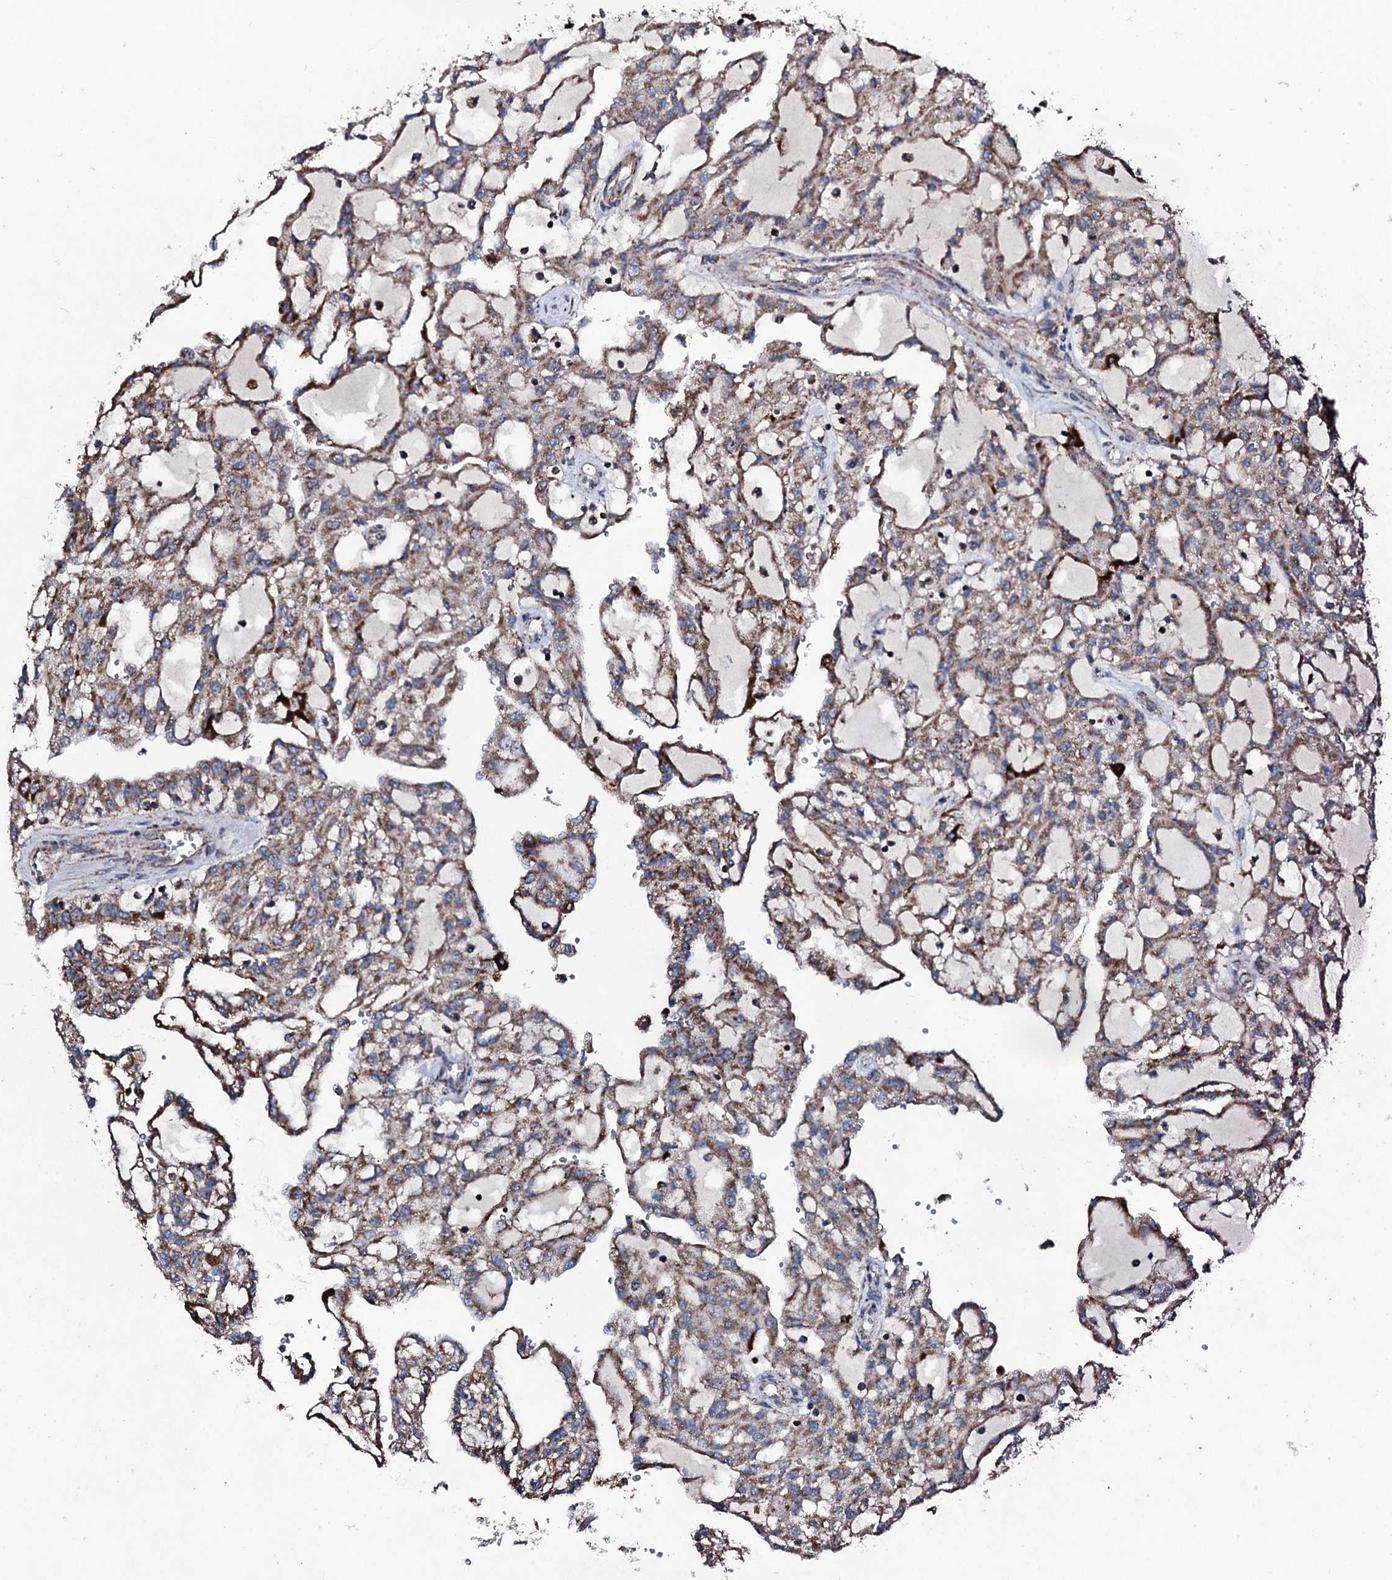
{"staining": {"intensity": "moderate", "quantity": ">75%", "location": "cytoplasmic/membranous"}, "tissue": "renal cancer", "cell_type": "Tumor cells", "image_type": "cancer", "snomed": [{"axis": "morphology", "description": "Adenocarcinoma, NOS"}, {"axis": "topography", "description": "Kidney"}], "caption": "Immunohistochemical staining of human renal cancer reveals moderate cytoplasmic/membranous protein expression in about >75% of tumor cells.", "gene": "DYNC2I2", "patient": {"sex": "male", "age": 63}}